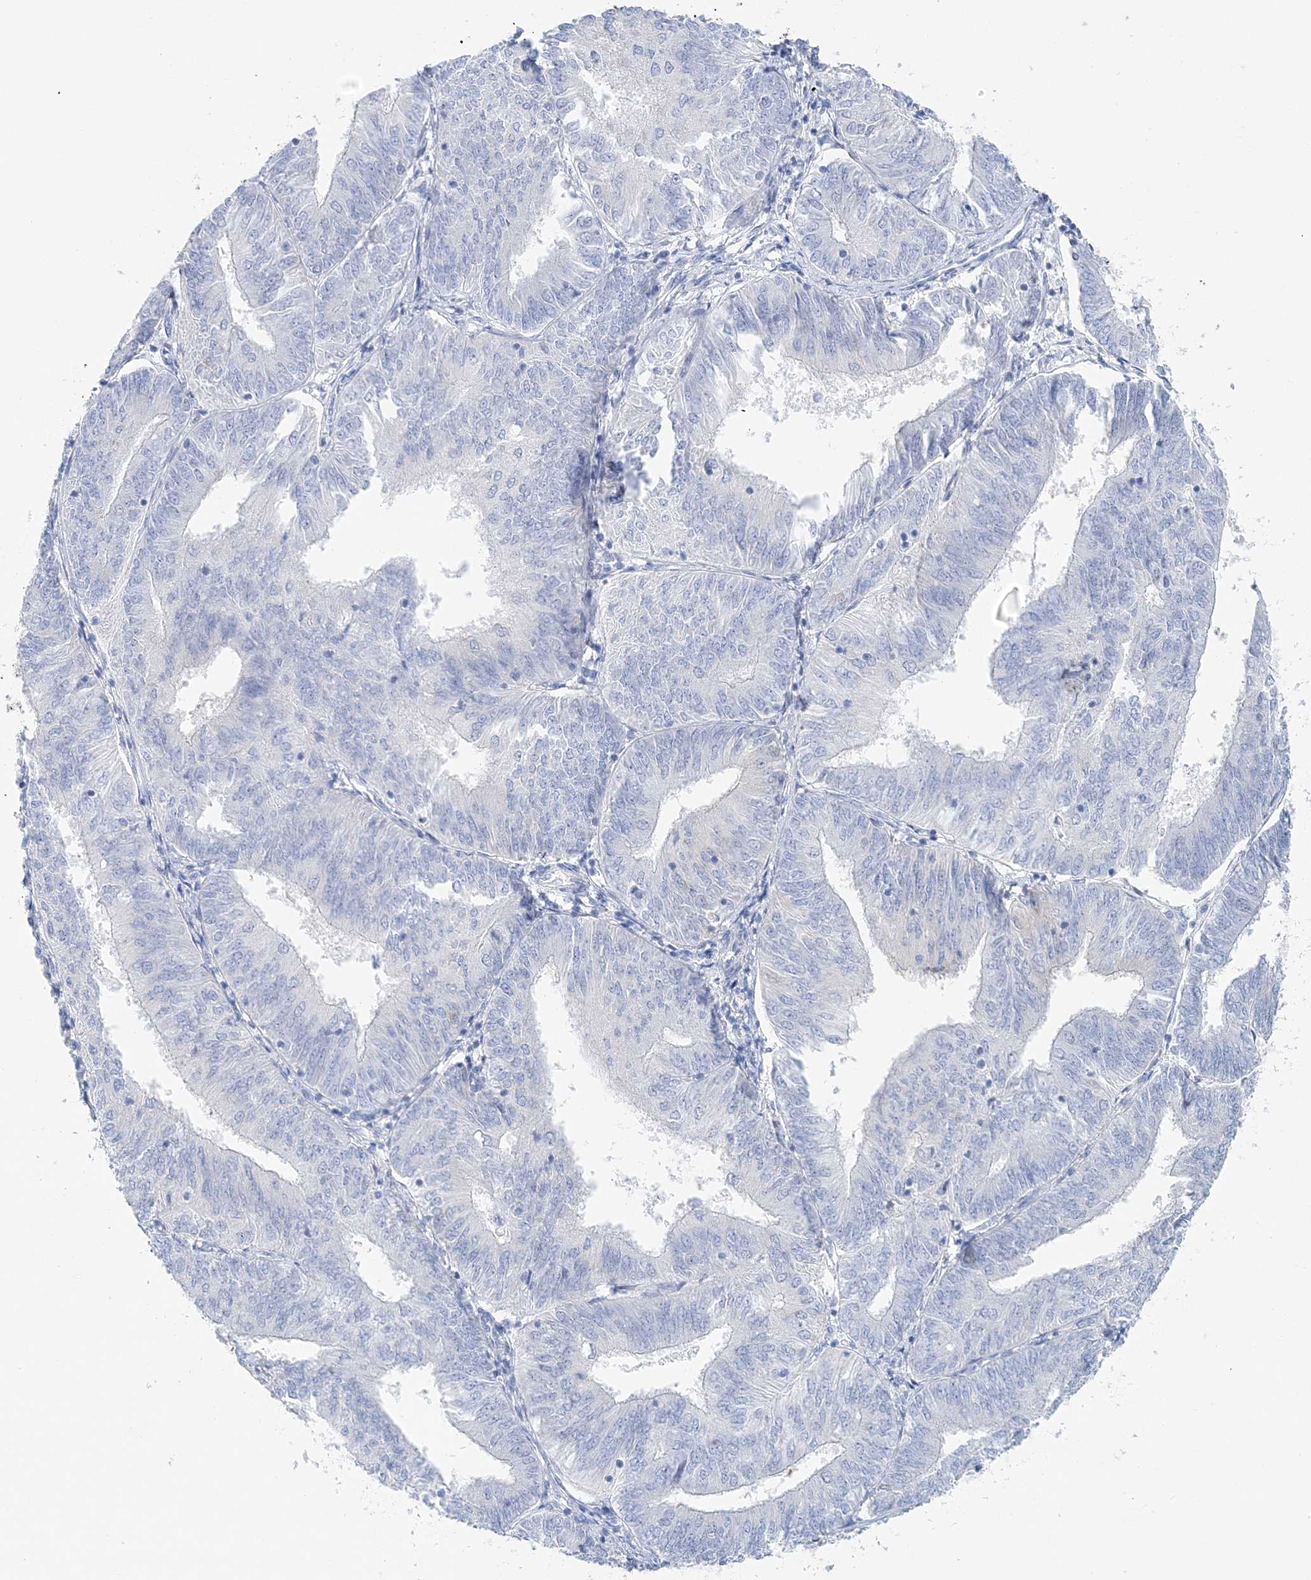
{"staining": {"intensity": "negative", "quantity": "none", "location": "none"}, "tissue": "endometrial cancer", "cell_type": "Tumor cells", "image_type": "cancer", "snomed": [{"axis": "morphology", "description": "Adenocarcinoma, NOS"}, {"axis": "topography", "description": "Endometrium"}], "caption": "This micrograph is of endometrial cancer stained with immunohistochemistry (IHC) to label a protein in brown with the nuclei are counter-stained blue. There is no expression in tumor cells.", "gene": "HMGCS1", "patient": {"sex": "female", "age": 58}}